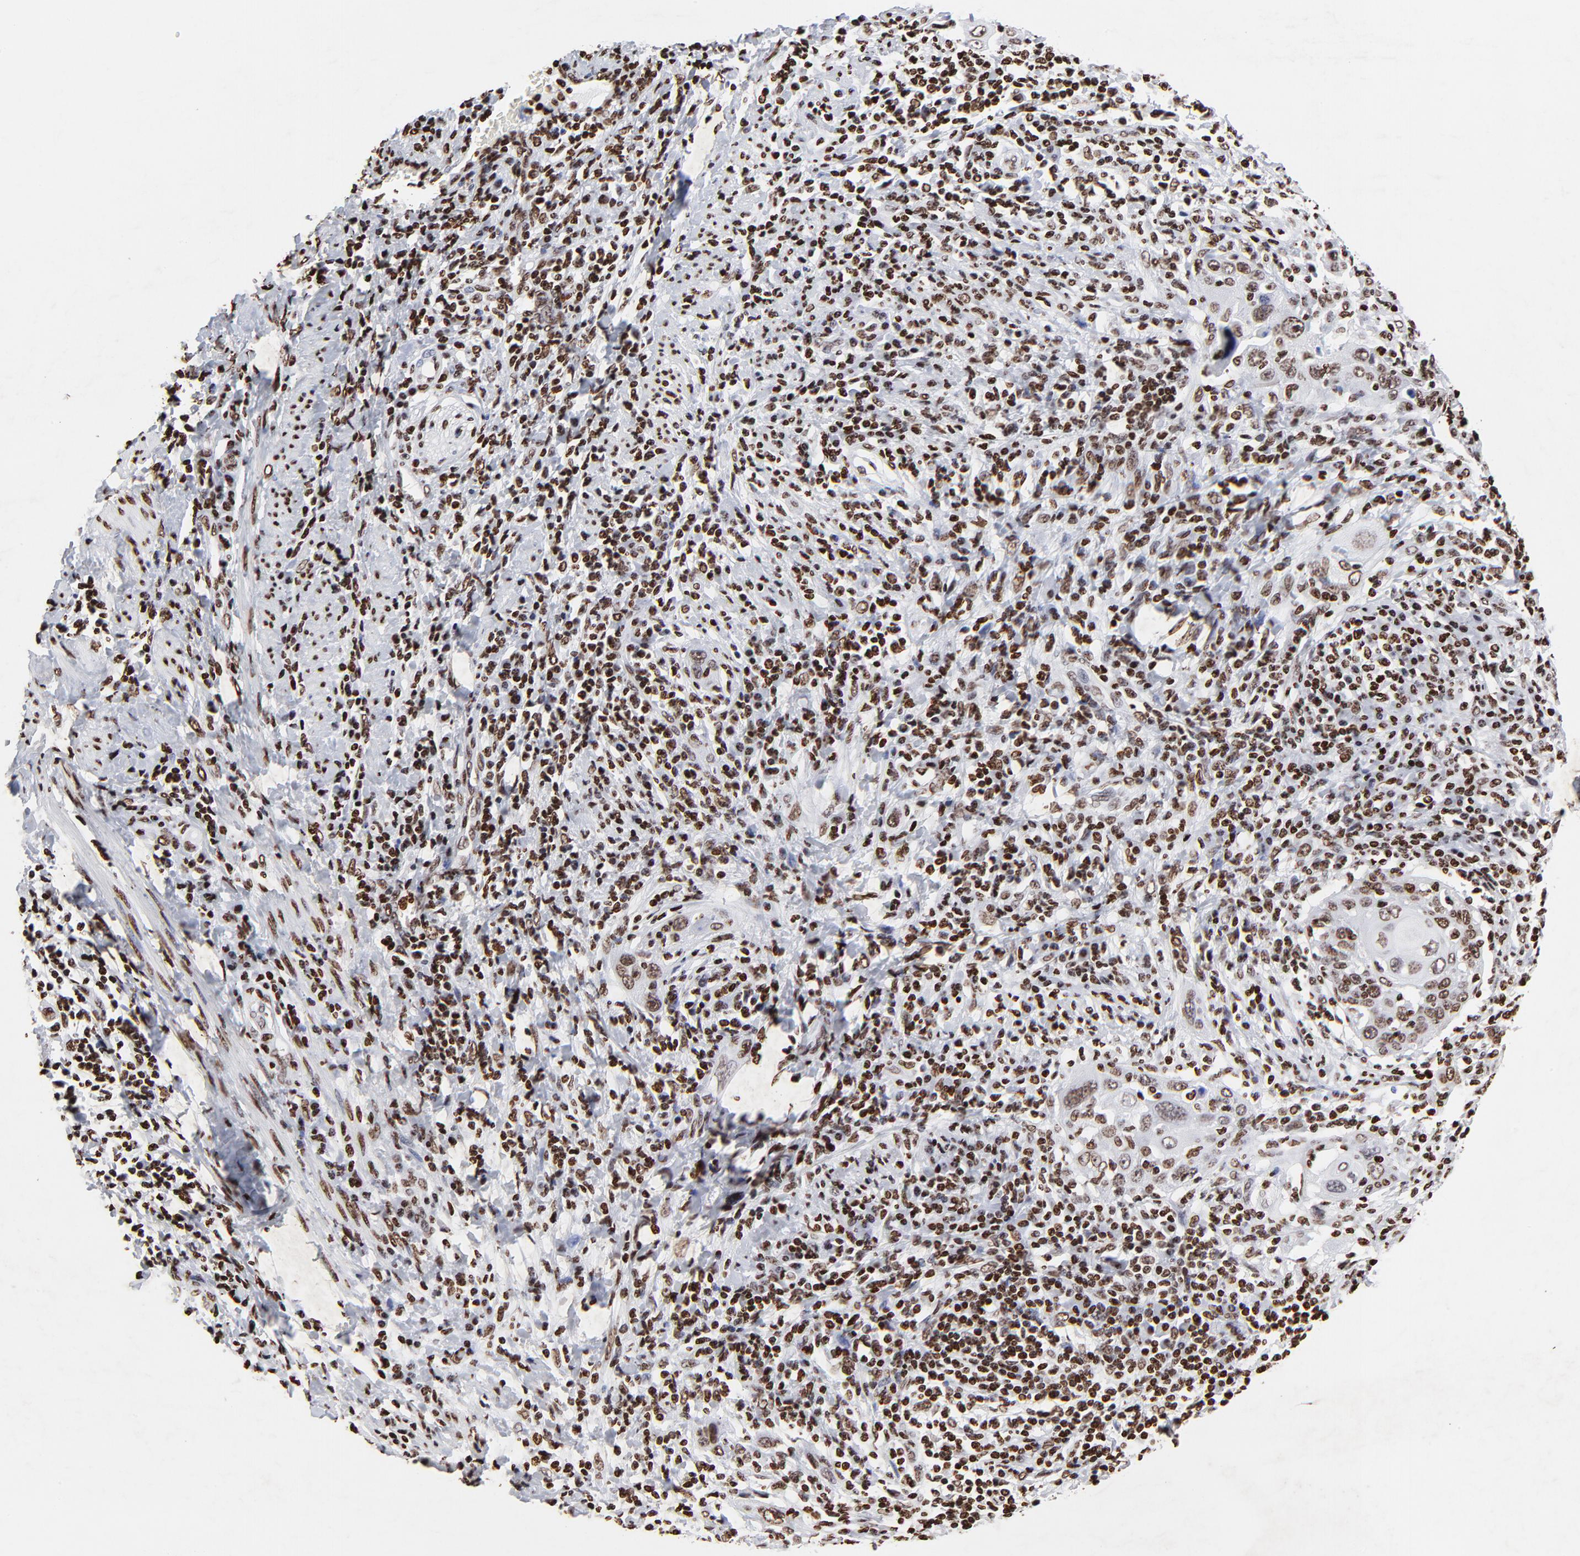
{"staining": {"intensity": "moderate", "quantity": ">75%", "location": "nuclear"}, "tissue": "cervical cancer", "cell_type": "Tumor cells", "image_type": "cancer", "snomed": [{"axis": "morphology", "description": "Squamous cell carcinoma, NOS"}, {"axis": "topography", "description": "Cervix"}], "caption": "Cervical squamous cell carcinoma was stained to show a protein in brown. There is medium levels of moderate nuclear expression in about >75% of tumor cells.", "gene": "FBH1", "patient": {"sex": "female", "age": 54}}